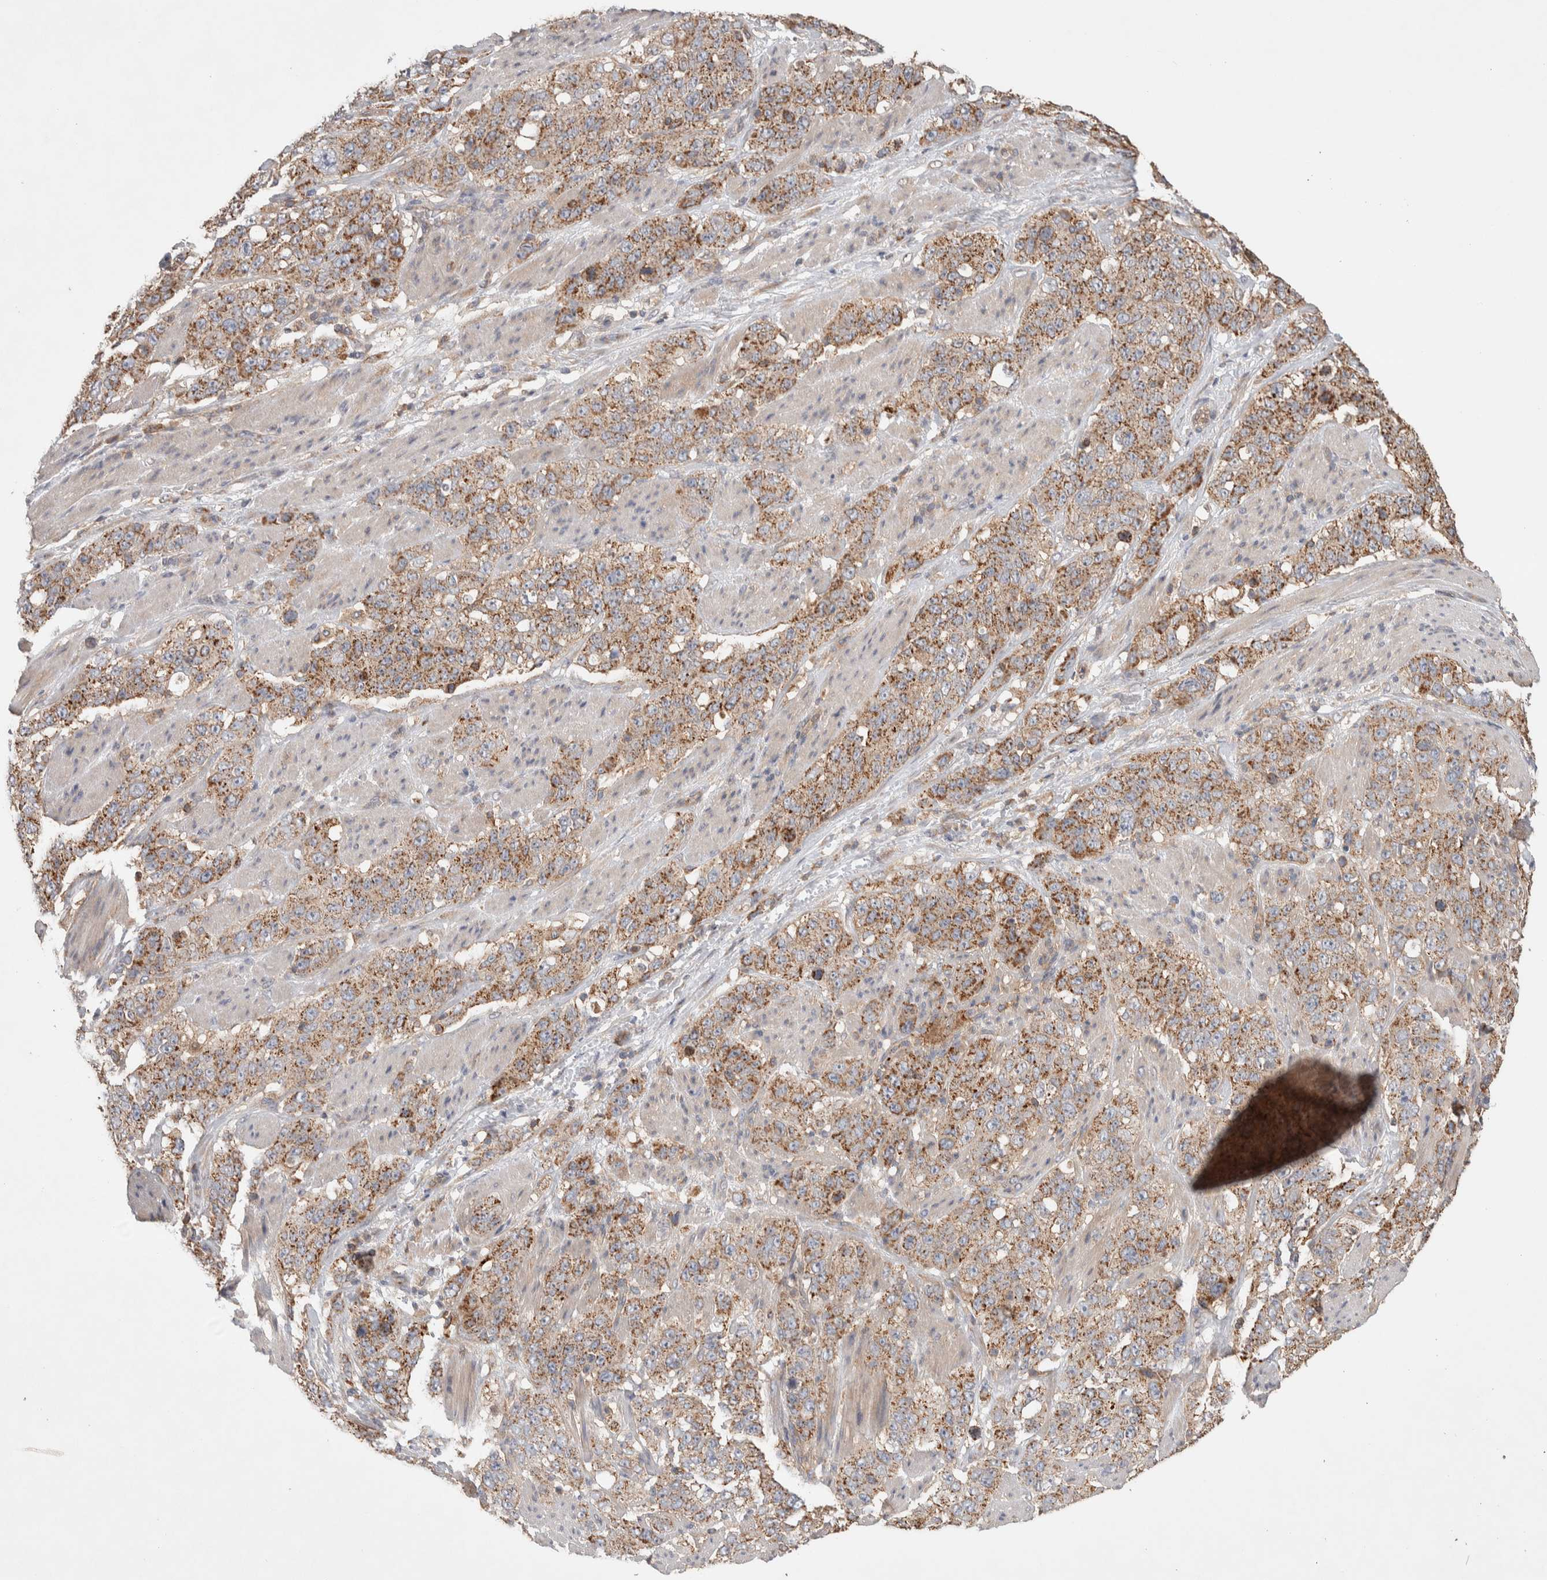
{"staining": {"intensity": "moderate", "quantity": ">75%", "location": "cytoplasmic/membranous"}, "tissue": "stomach cancer", "cell_type": "Tumor cells", "image_type": "cancer", "snomed": [{"axis": "morphology", "description": "Adenocarcinoma, NOS"}, {"axis": "topography", "description": "Stomach"}], "caption": "Protein analysis of stomach cancer tissue displays moderate cytoplasmic/membranous staining in about >75% of tumor cells.", "gene": "DEPTOR", "patient": {"sex": "male", "age": 48}}